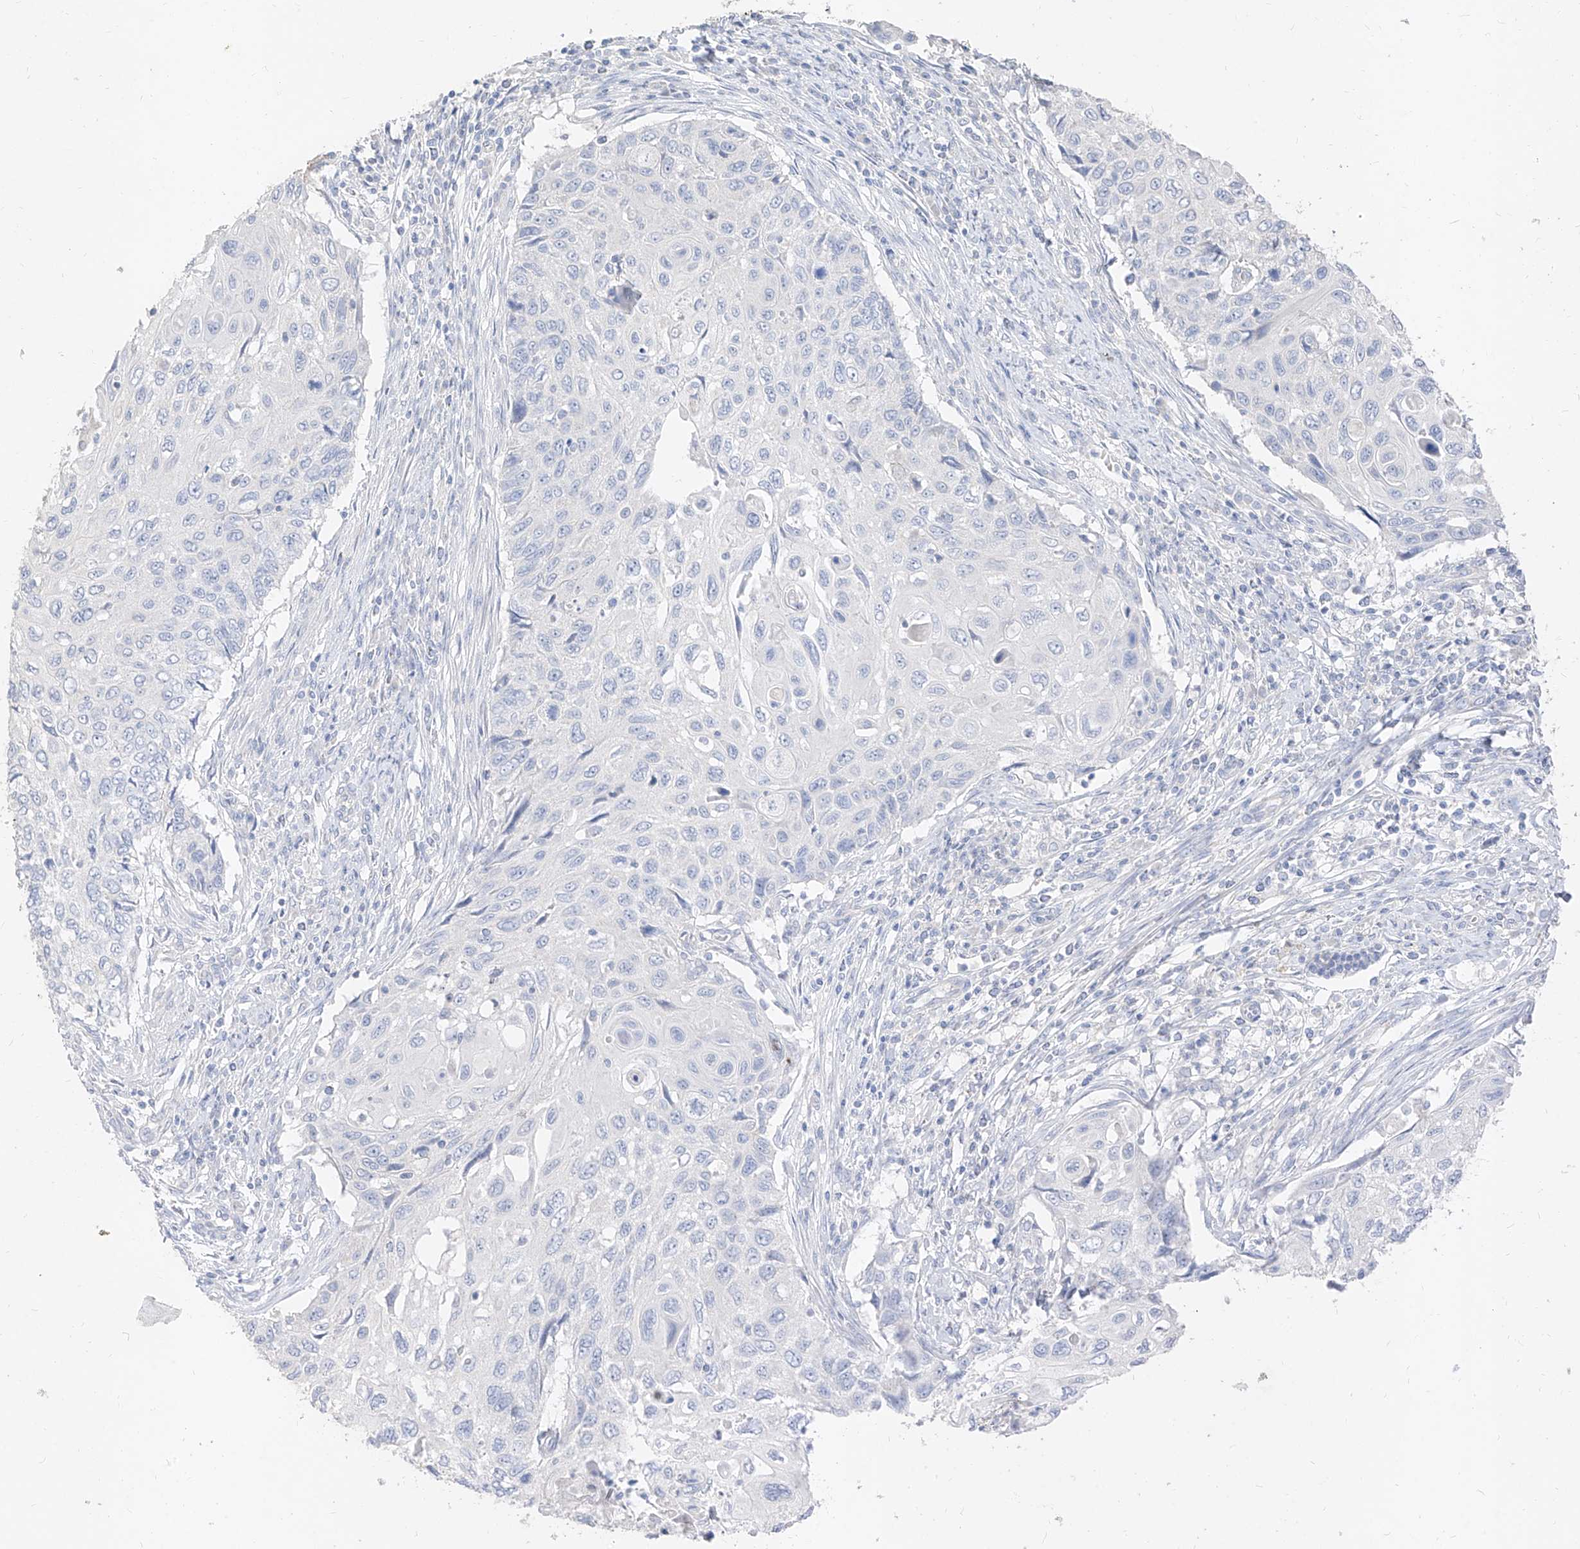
{"staining": {"intensity": "negative", "quantity": "none", "location": "none"}, "tissue": "cervical cancer", "cell_type": "Tumor cells", "image_type": "cancer", "snomed": [{"axis": "morphology", "description": "Squamous cell carcinoma, NOS"}, {"axis": "topography", "description": "Cervix"}], "caption": "Cervical cancer was stained to show a protein in brown. There is no significant expression in tumor cells.", "gene": "ZZEF1", "patient": {"sex": "female", "age": 70}}